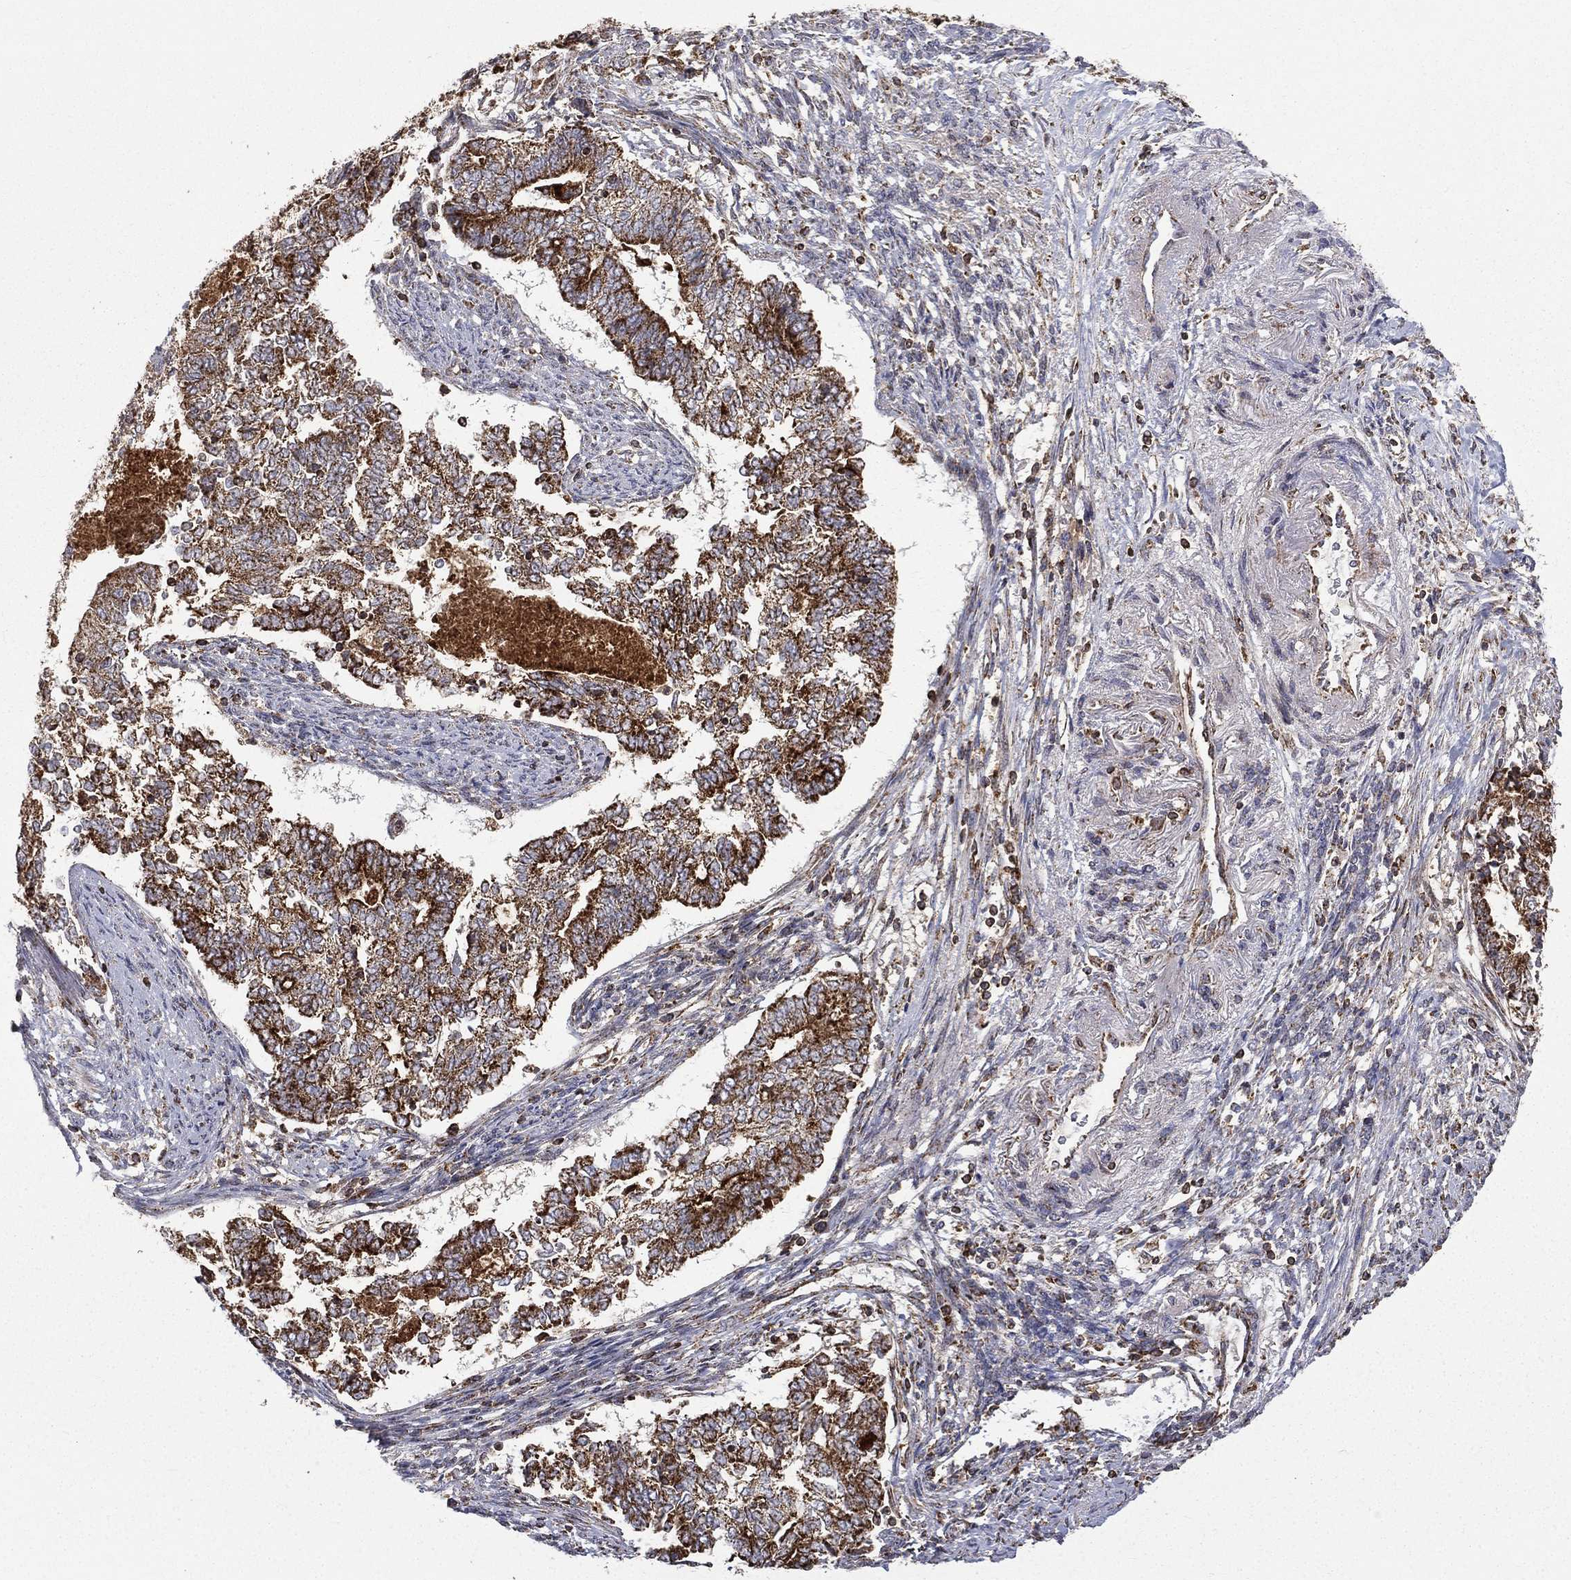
{"staining": {"intensity": "strong", "quantity": ">75%", "location": "cytoplasmic/membranous"}, "tissue": "endometrial cancer", "cell_type": "Tumor cells", "image_type": "cancer", "snomed": [{"axis": "morphology", "description": "Adenocarcinoma, NOS"}, {"axis": "topography", "description": "Endometrium"}], "caption": "Protein expression analysis of endometrial adenocarcinoma exhibits strong cytoplasmic/membranous expression in about >75% of tumor cells. (IHC, brightfield microscopy, high magnification).", "gene": "RIN3", "patient": {"sex": "female", "age": 65}}